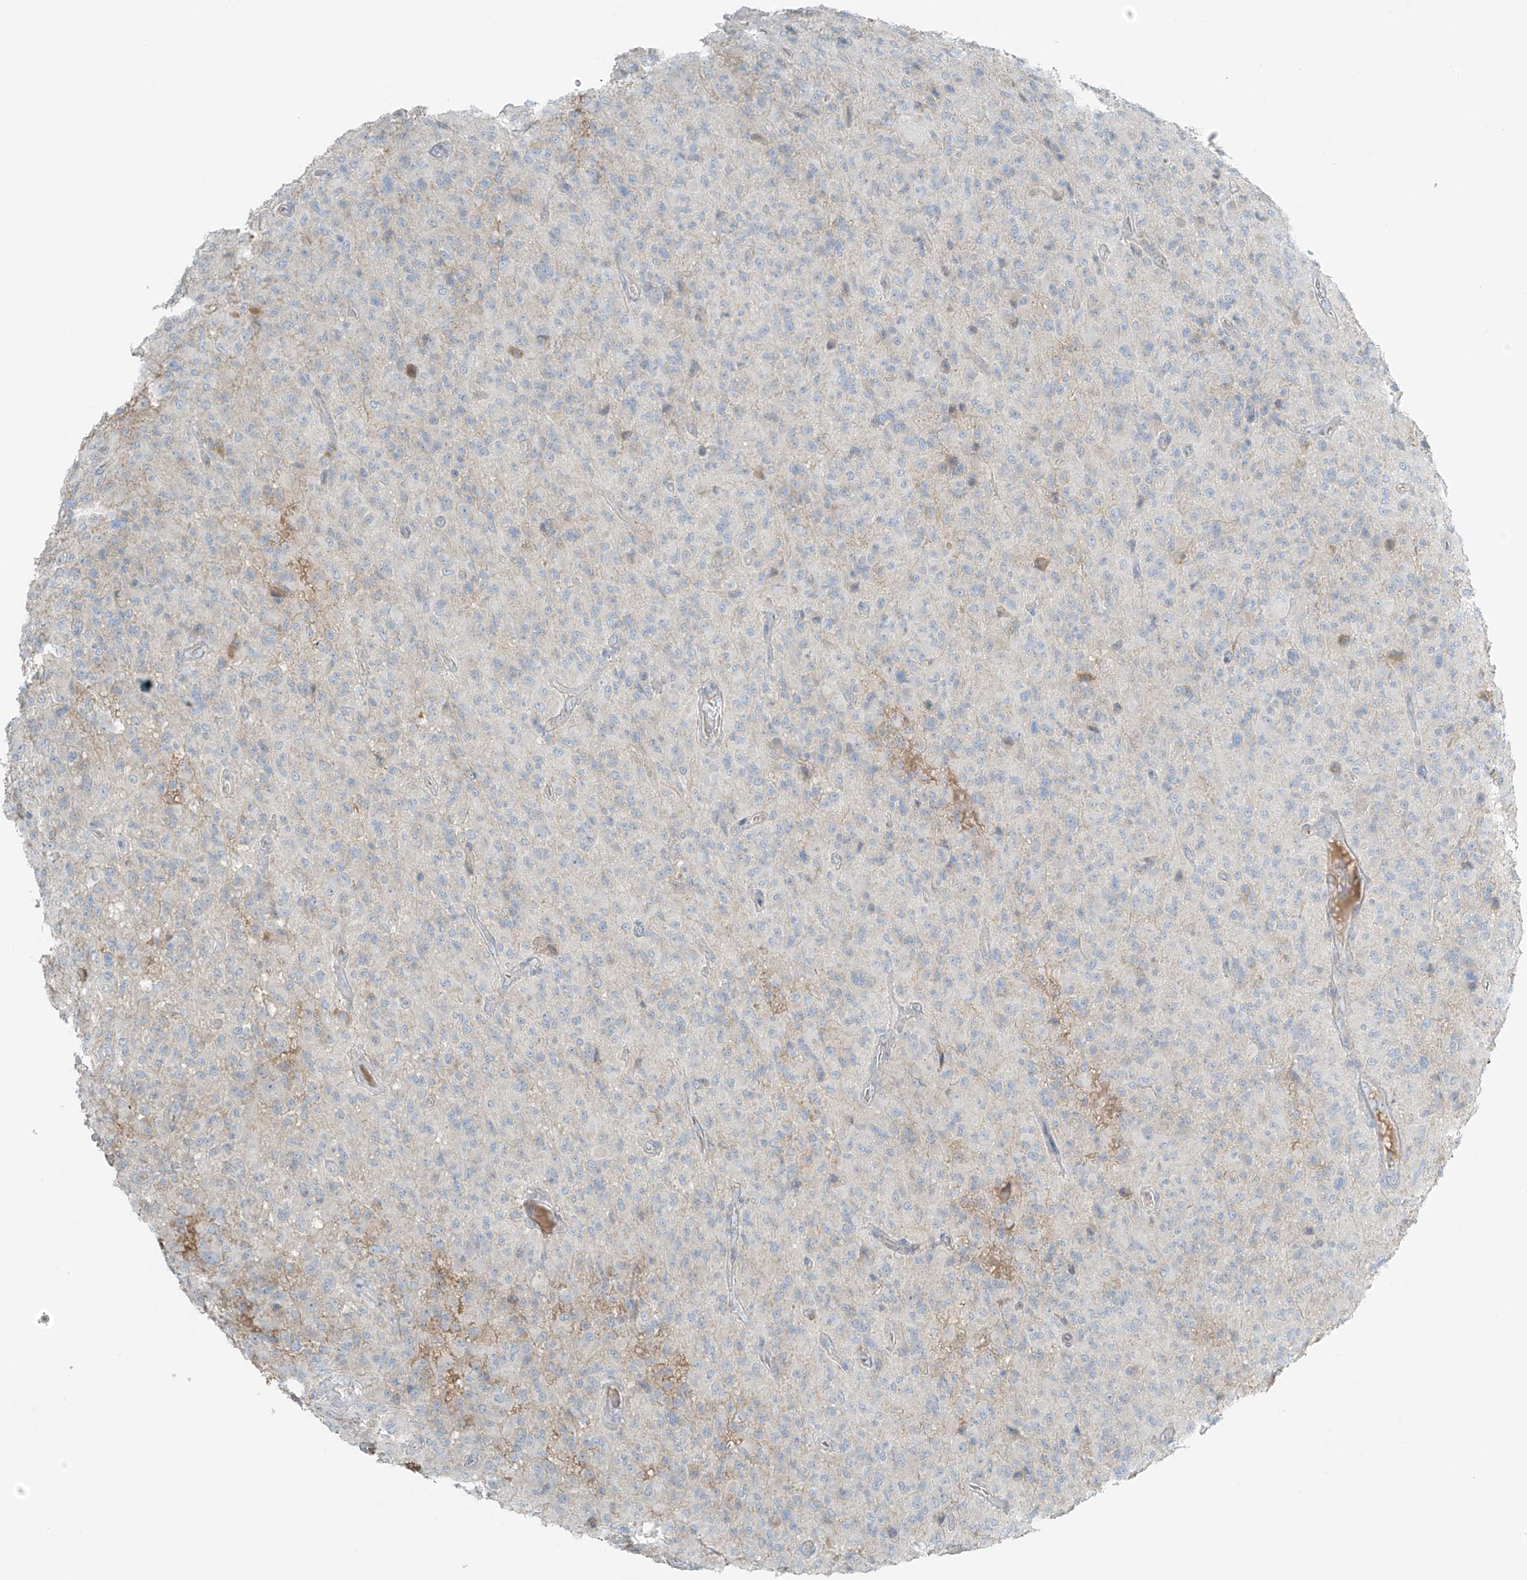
{"staining": {"intensity": "negative", "quantity": "none", "location": "none"}, "tissue": "glioma", "cell_type": "Tumor cells", "image_type": "cancer", "snomed": [{"axis": "morphology", "description": "Glioma, malignant, High grade"}, {"axis": "topography", "description": "Brain"}], "caption": "A micrograph of human malignant glioma (high-grade) is negative for staining in tumor cells.", "gene": "FAM131C", "patient": {"sex": "female", "age": 57}}